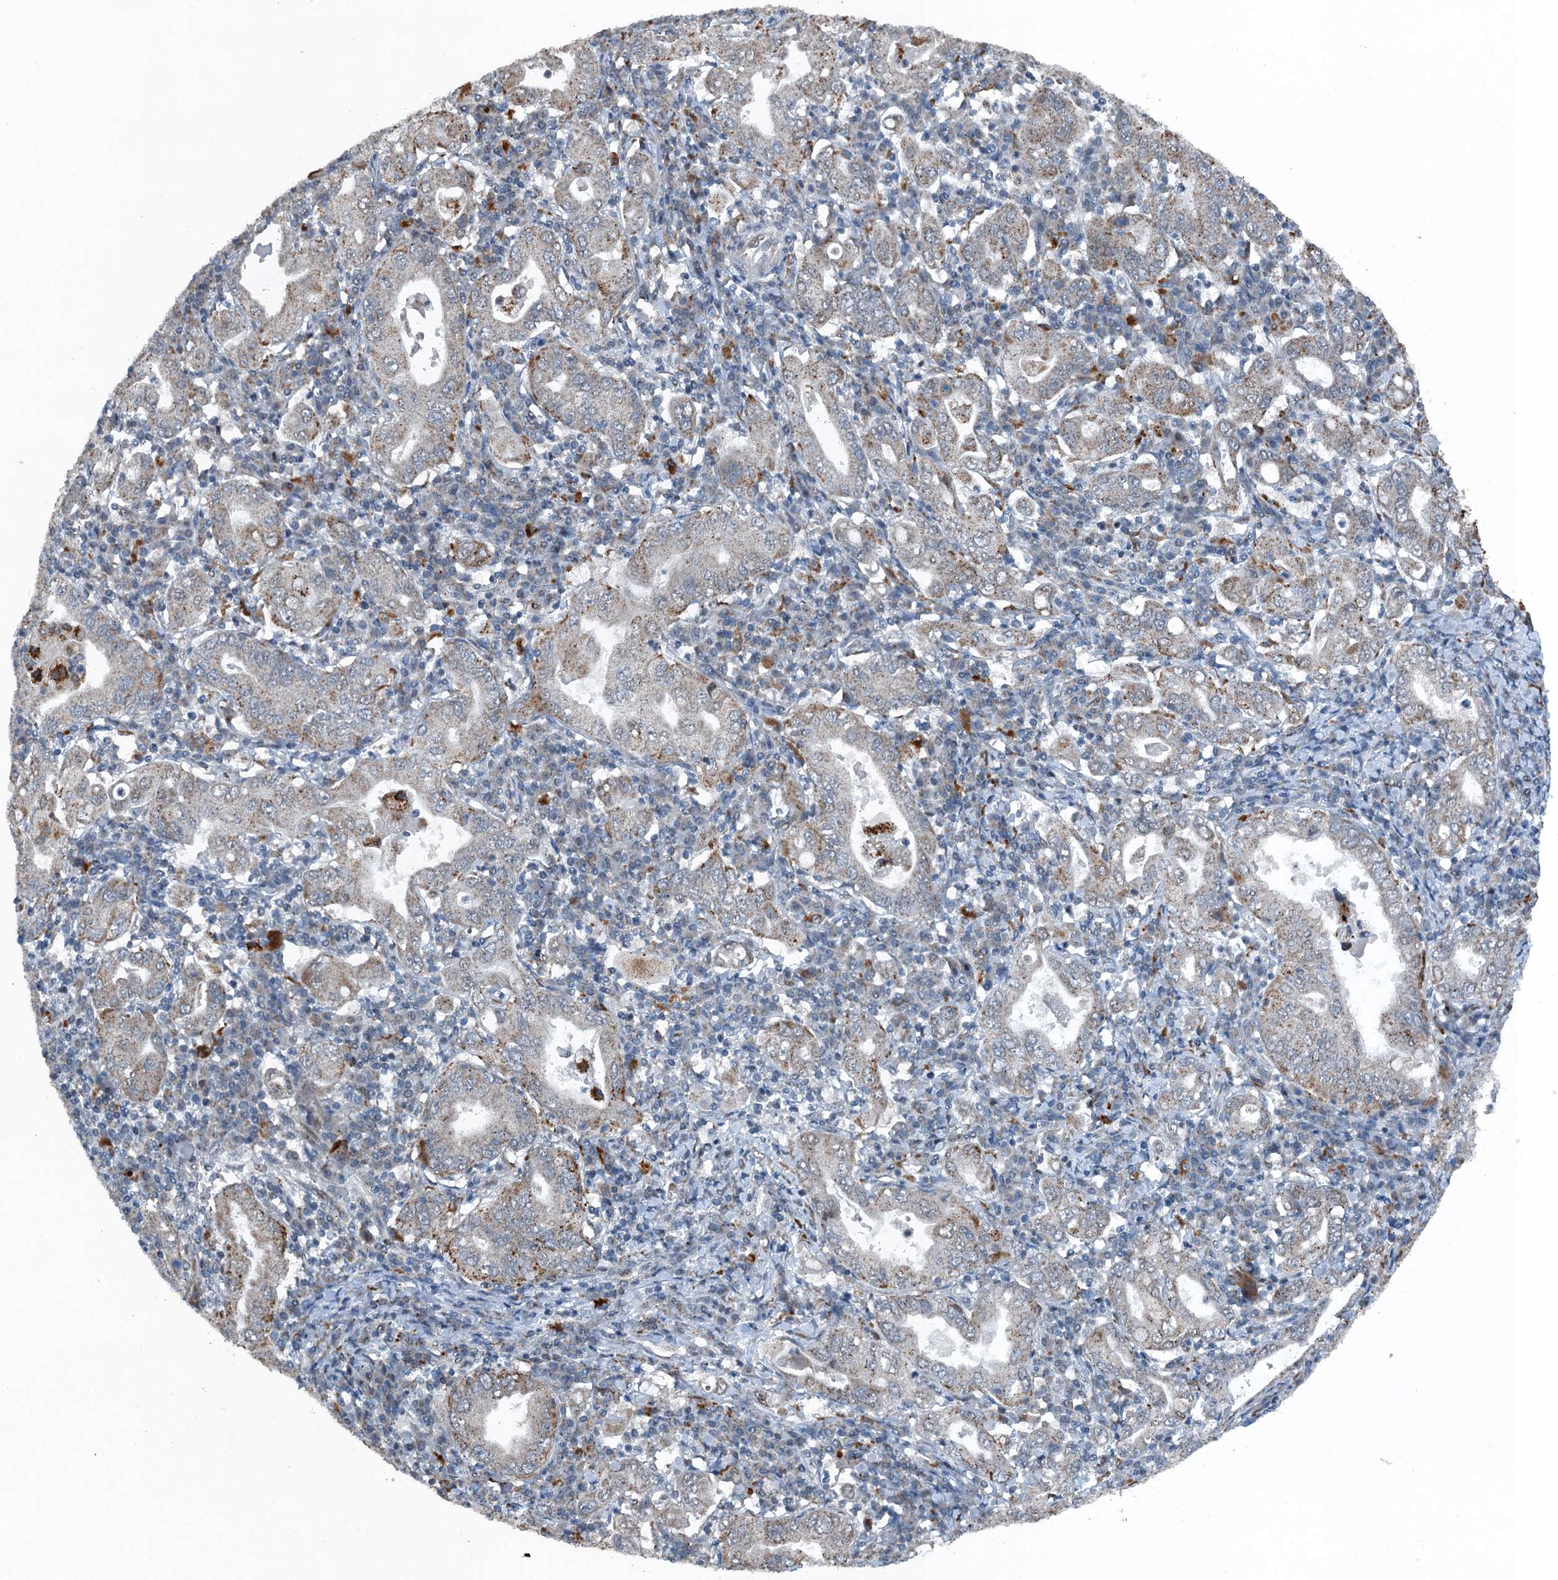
{"staining": {"intensity": "moderate", "quantity": "25%-75%", "location": "cytoplasmic/membranous"}, "tissue": "stomach cancer", "cell_type": "Tumor cells", "image_type": "cancer", "snomed": [{"axis": "morphology", "description": "Normal tissue, NOS"}, {"axis": "morphology", "description": "Adenocarcinoma, NOS"}, {"axis": "topography", "description": "Esophagus"}, {"axis": "topography", "description": "Stomach, upper"}, {"axis": "topography", "description": "Peripheral nerve tissue"}], "caption": "Immunohistochemical staining of stomach cancer (adenocarcinoma) shows medium levels of moderate cytoplasmic/membranous staining in approximately 25%-75% of tumor cells.", "gene": "BMERB1", "patient": {"sex": "male", "age": 62}}